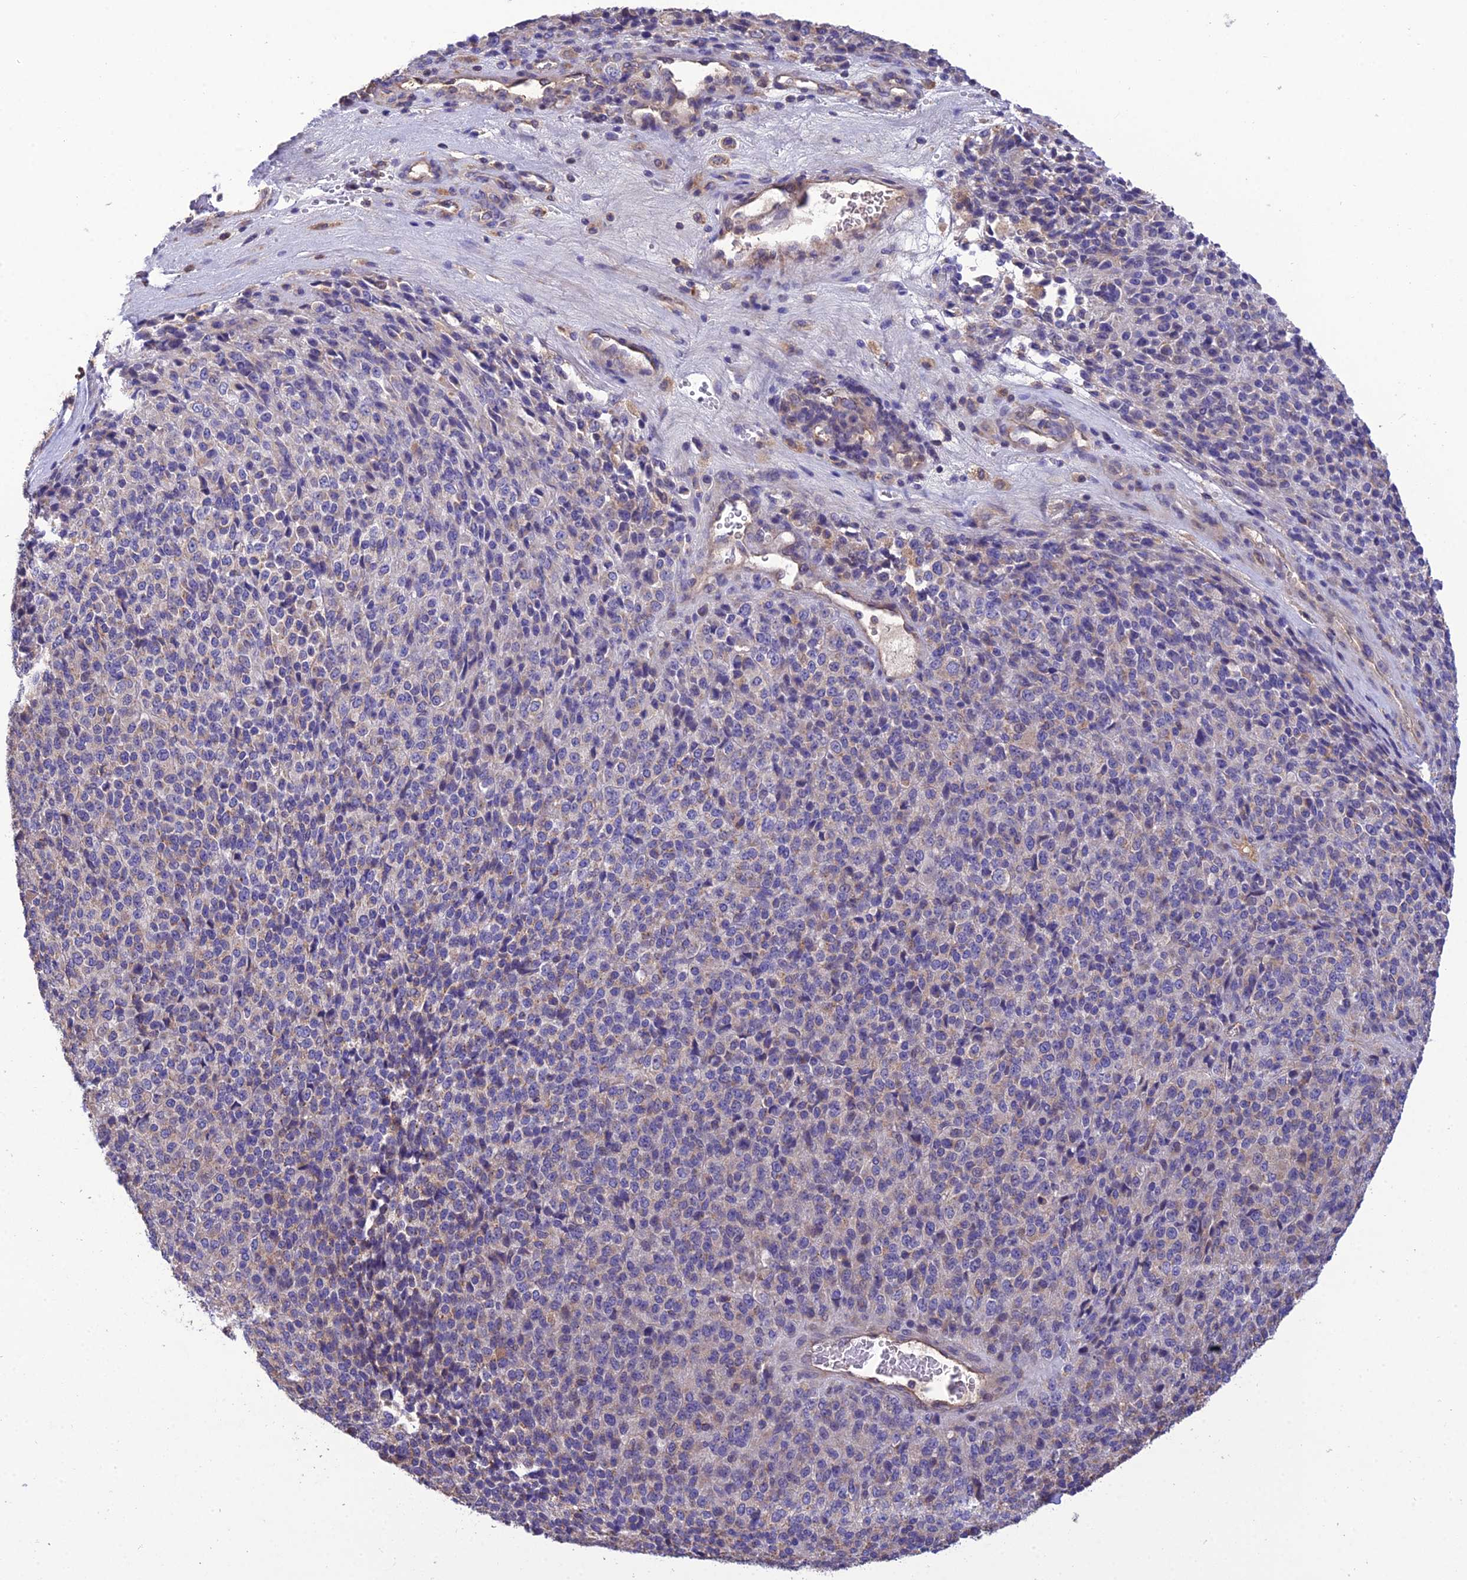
{"staining": {"intensity": "weak", "quantity": "<25%", "location": "cytoplasmic/membranous"}, "tissue": "melanoma", "cell_type": "Tumor cells", "image_type": "cancer", "snomed": [{"axis": "morphology", "description": "Malignant melanoma, Metastatic site"}, {"axis": "topography", "description": "Brain"}], "caption": "DAB immunohistochemical staining of malignant melanoma (metastatic site) exhibits no significant staining in tumor cells.", "gene": "MIOS", "patient": {"sex": "female", "age": 56}}